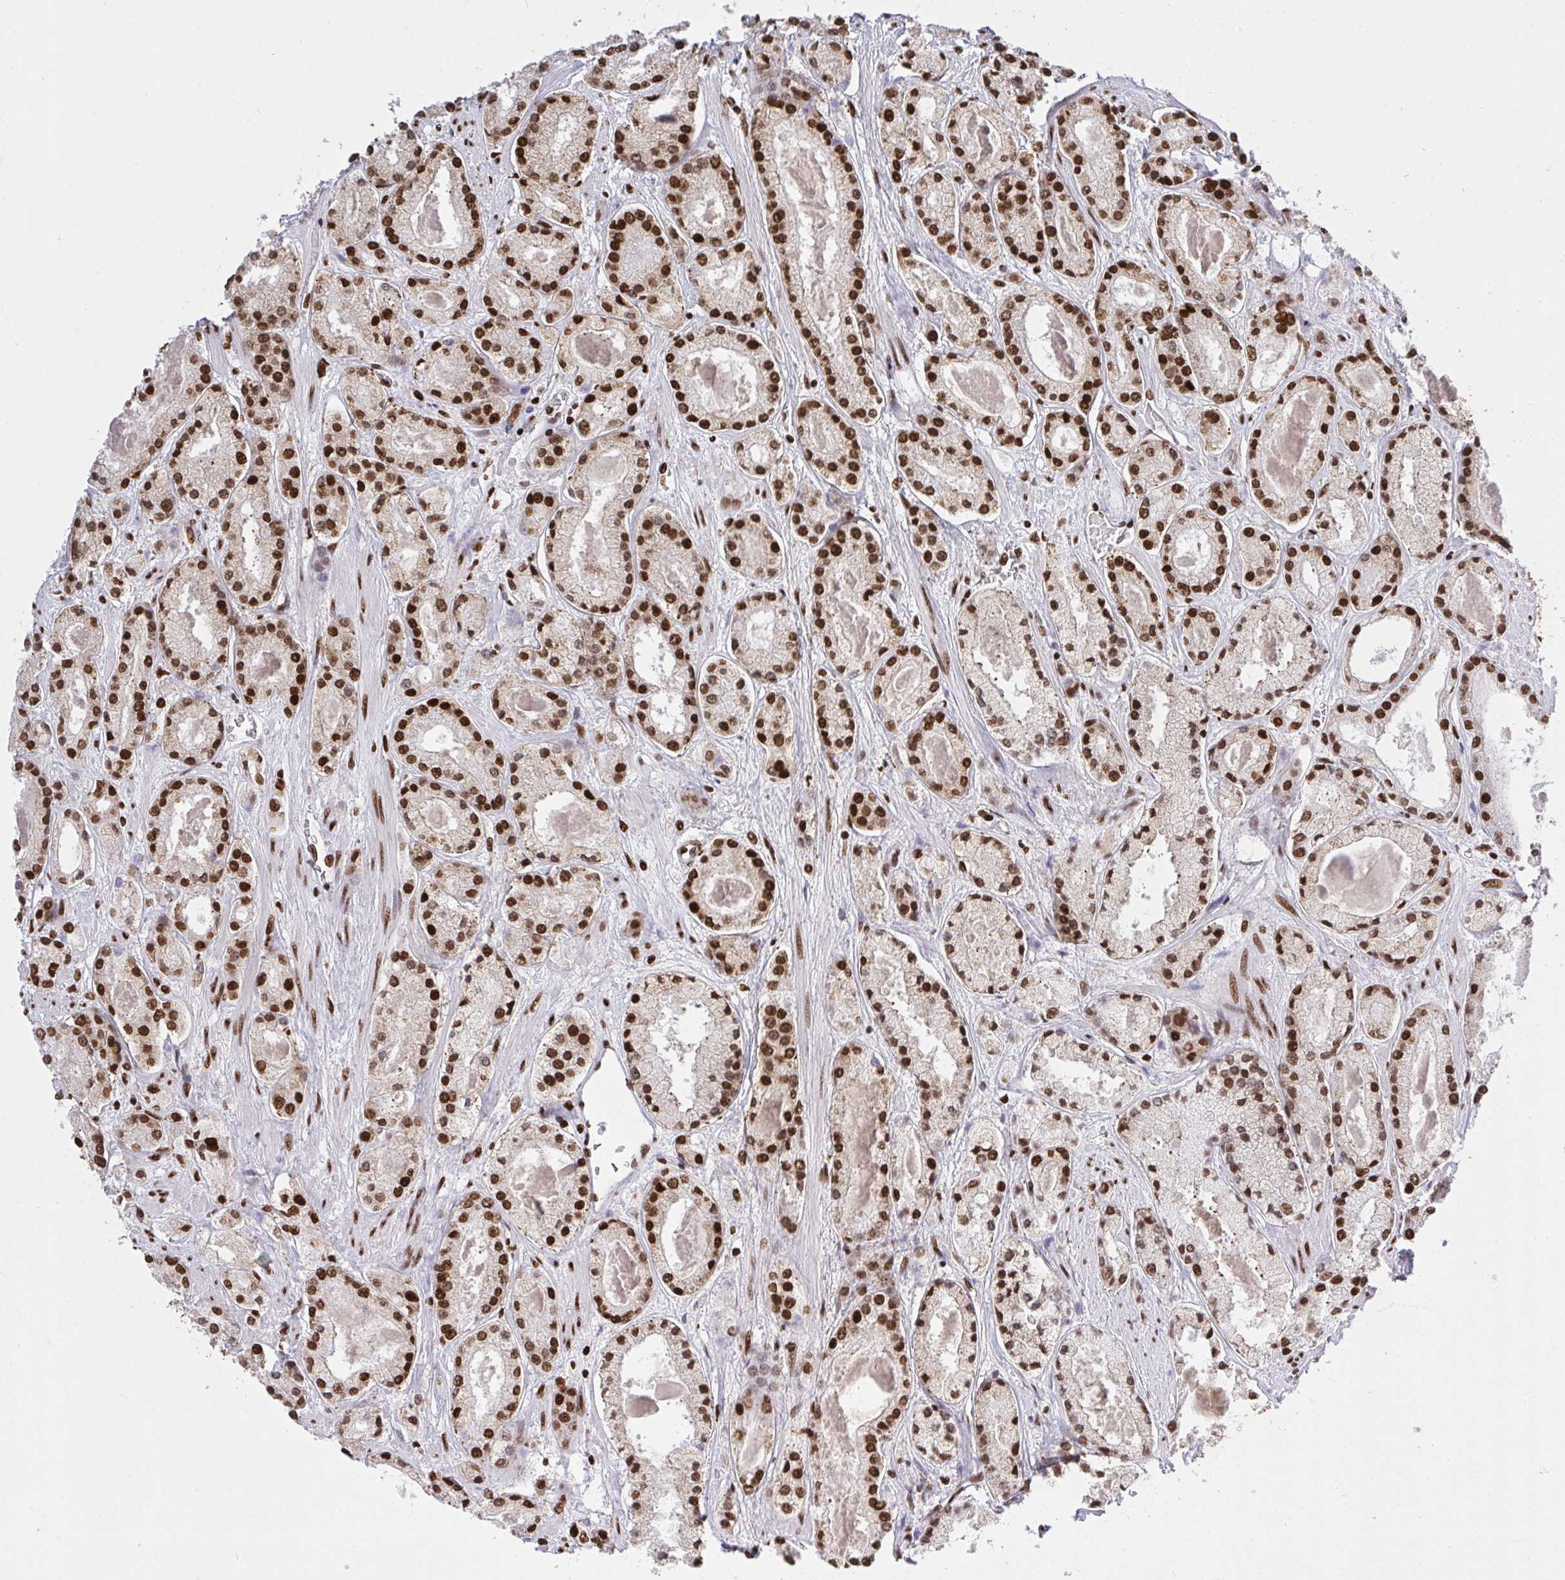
{"staining": {"intensity": "strong", "quantity": ">75%", "location": "nuclear"}, "tissue": "prostate cancer", "cell_type": "Tumor cells", "image_type": "cancer", "snomed": [{"axis": "morphology", "description": "Adenocarcinoma, High grade"}, {"axis": "topography", "description": "Prostate"}], "caption": "Human adenocarcinoma (high-grade) (prostate) stained with a brown dye exhibits strong nuclear positive expression in about >75% of tumor cells.", "gene": "HNRNPL", "patient": {"sex": "male", "age": 67}}